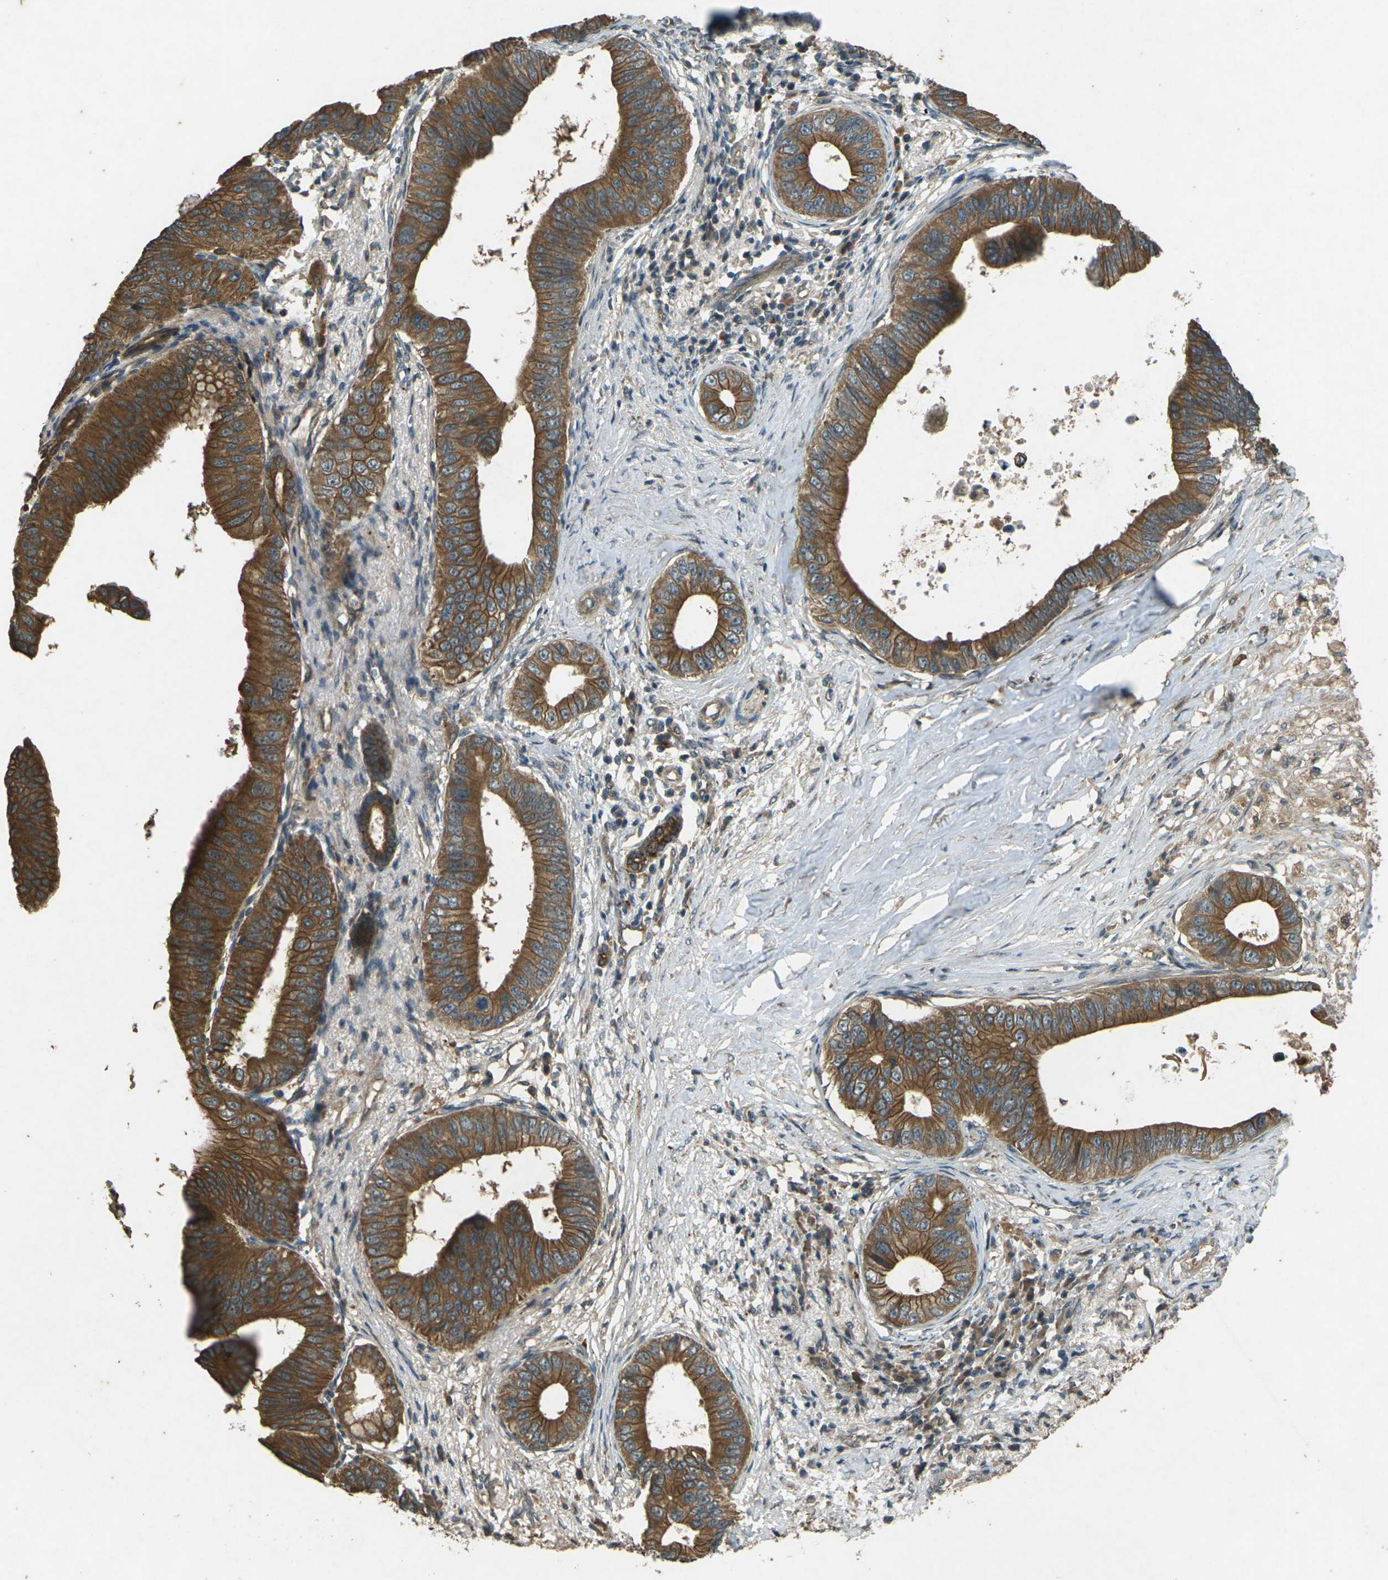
{"staining": {"intensity": "strong", "quantity": ">75%", "location": "cytoplasmic/membranous"}, "tissue": "pancreatic cancer", "cell_type": "Tumor cells", "image_type": "cancer", "snomed": [{"axis": "morphology", "description": "Adenocarcinoma, NOS"}, {"axis": "topography", "description": "Pancreas"}], "caption": "A high amount of strong cytoplasmic/membranous staining is identified in approximately >75% of tumor cells in pancreatic adenocarcinoma tissue. (Stains: DAB in brown, nuclei in blue, Microscopy: brightfield microscopy at high magnification).", "gene": "TAP1", "patient": {"sex": "male", "age": 77}}